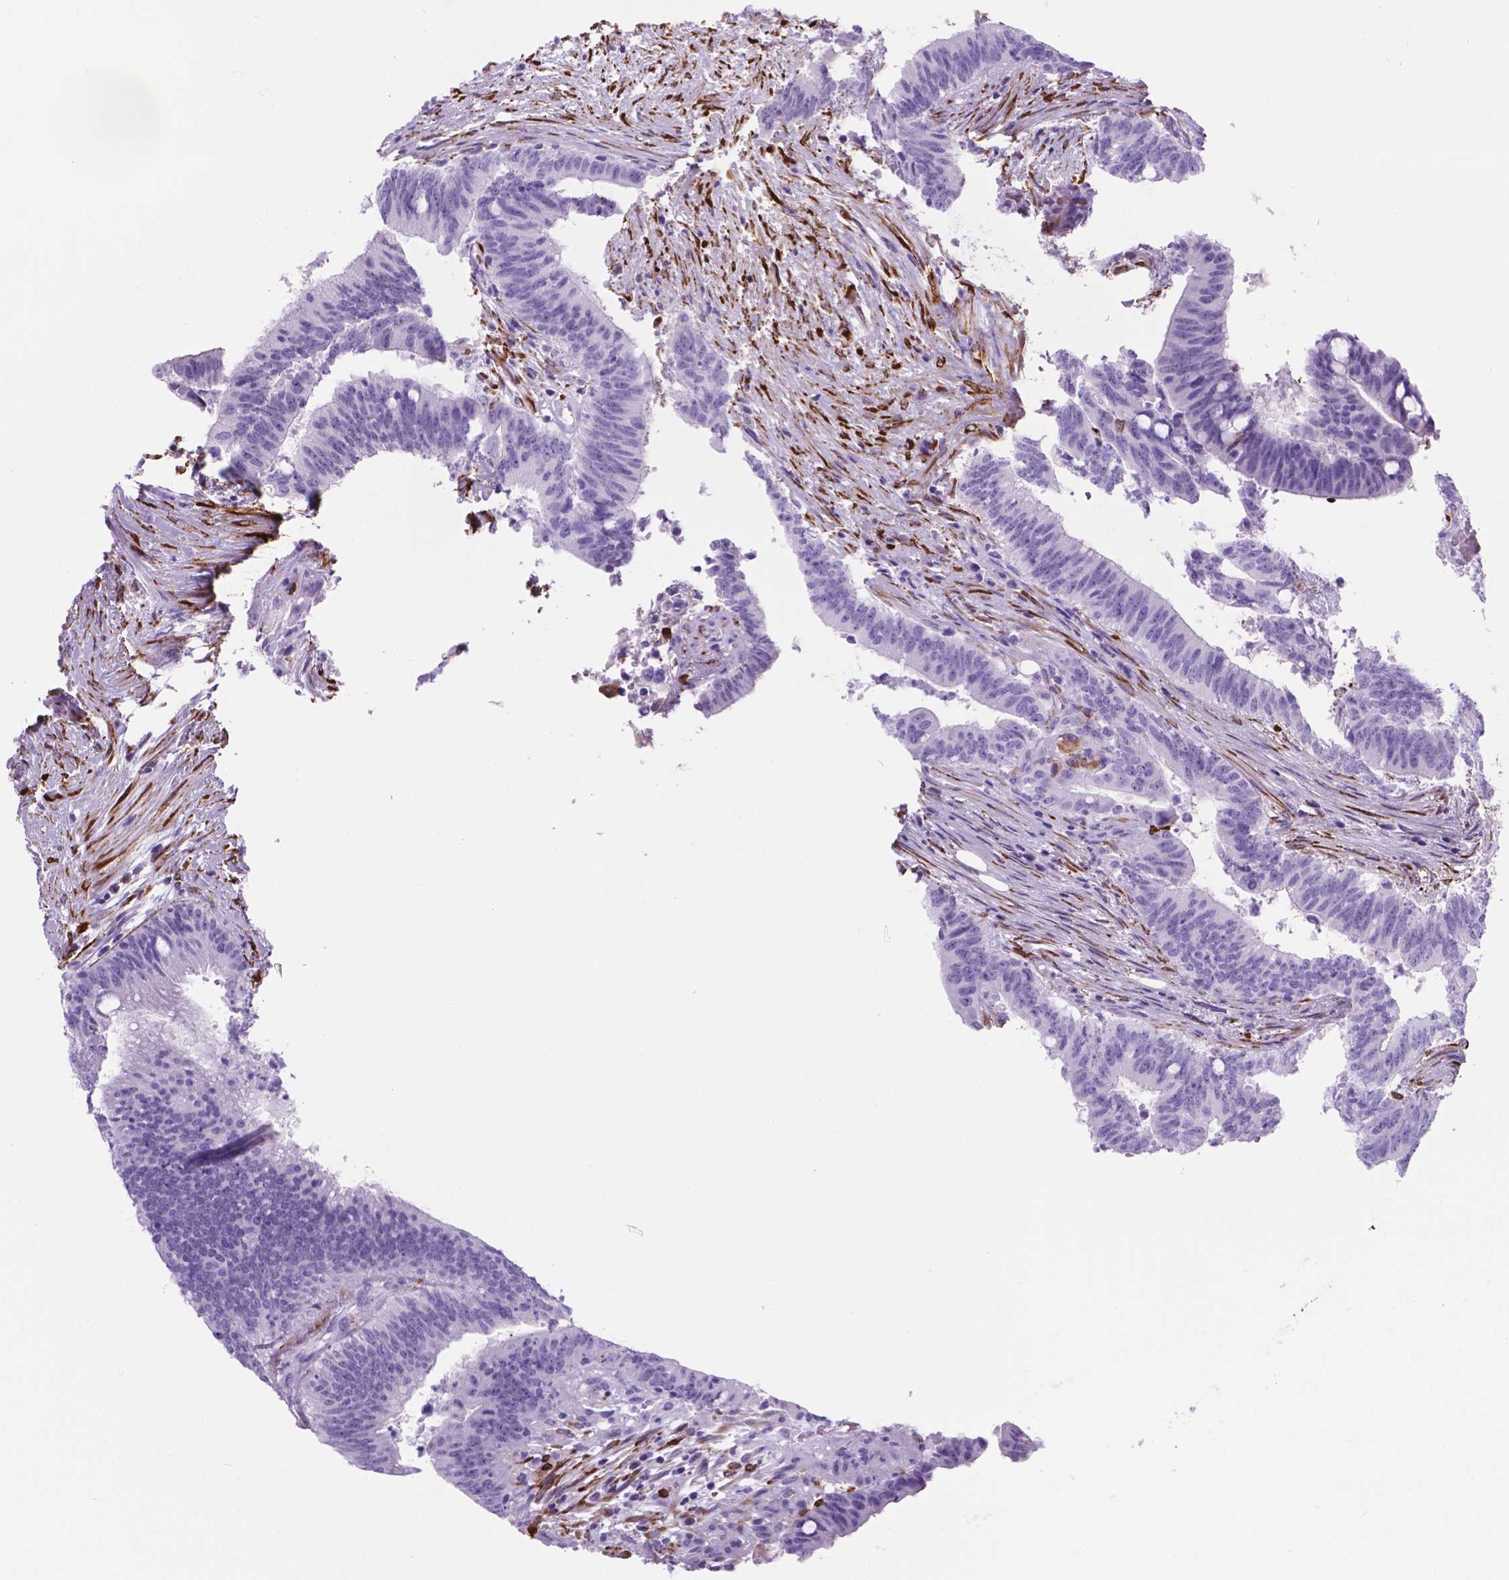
{"staining": {"intensity": "negative", "quantity": "none", "location": "none"}, "tissue": "colorectal cancer", "cell_type": "Tumor cells", "image_type": "cancer", "snomed": [{"axis": "morphology", "description": "Adenocarcinoma, NOS"}, {"axis": "topography", "description": "Colon"}], "caption": "Micrograph shows no significant protein staining in tumor cells of colorectal adenocarcinoma.", "gene": "MACF1", "patient": {"sex": "female", "age": 43}}